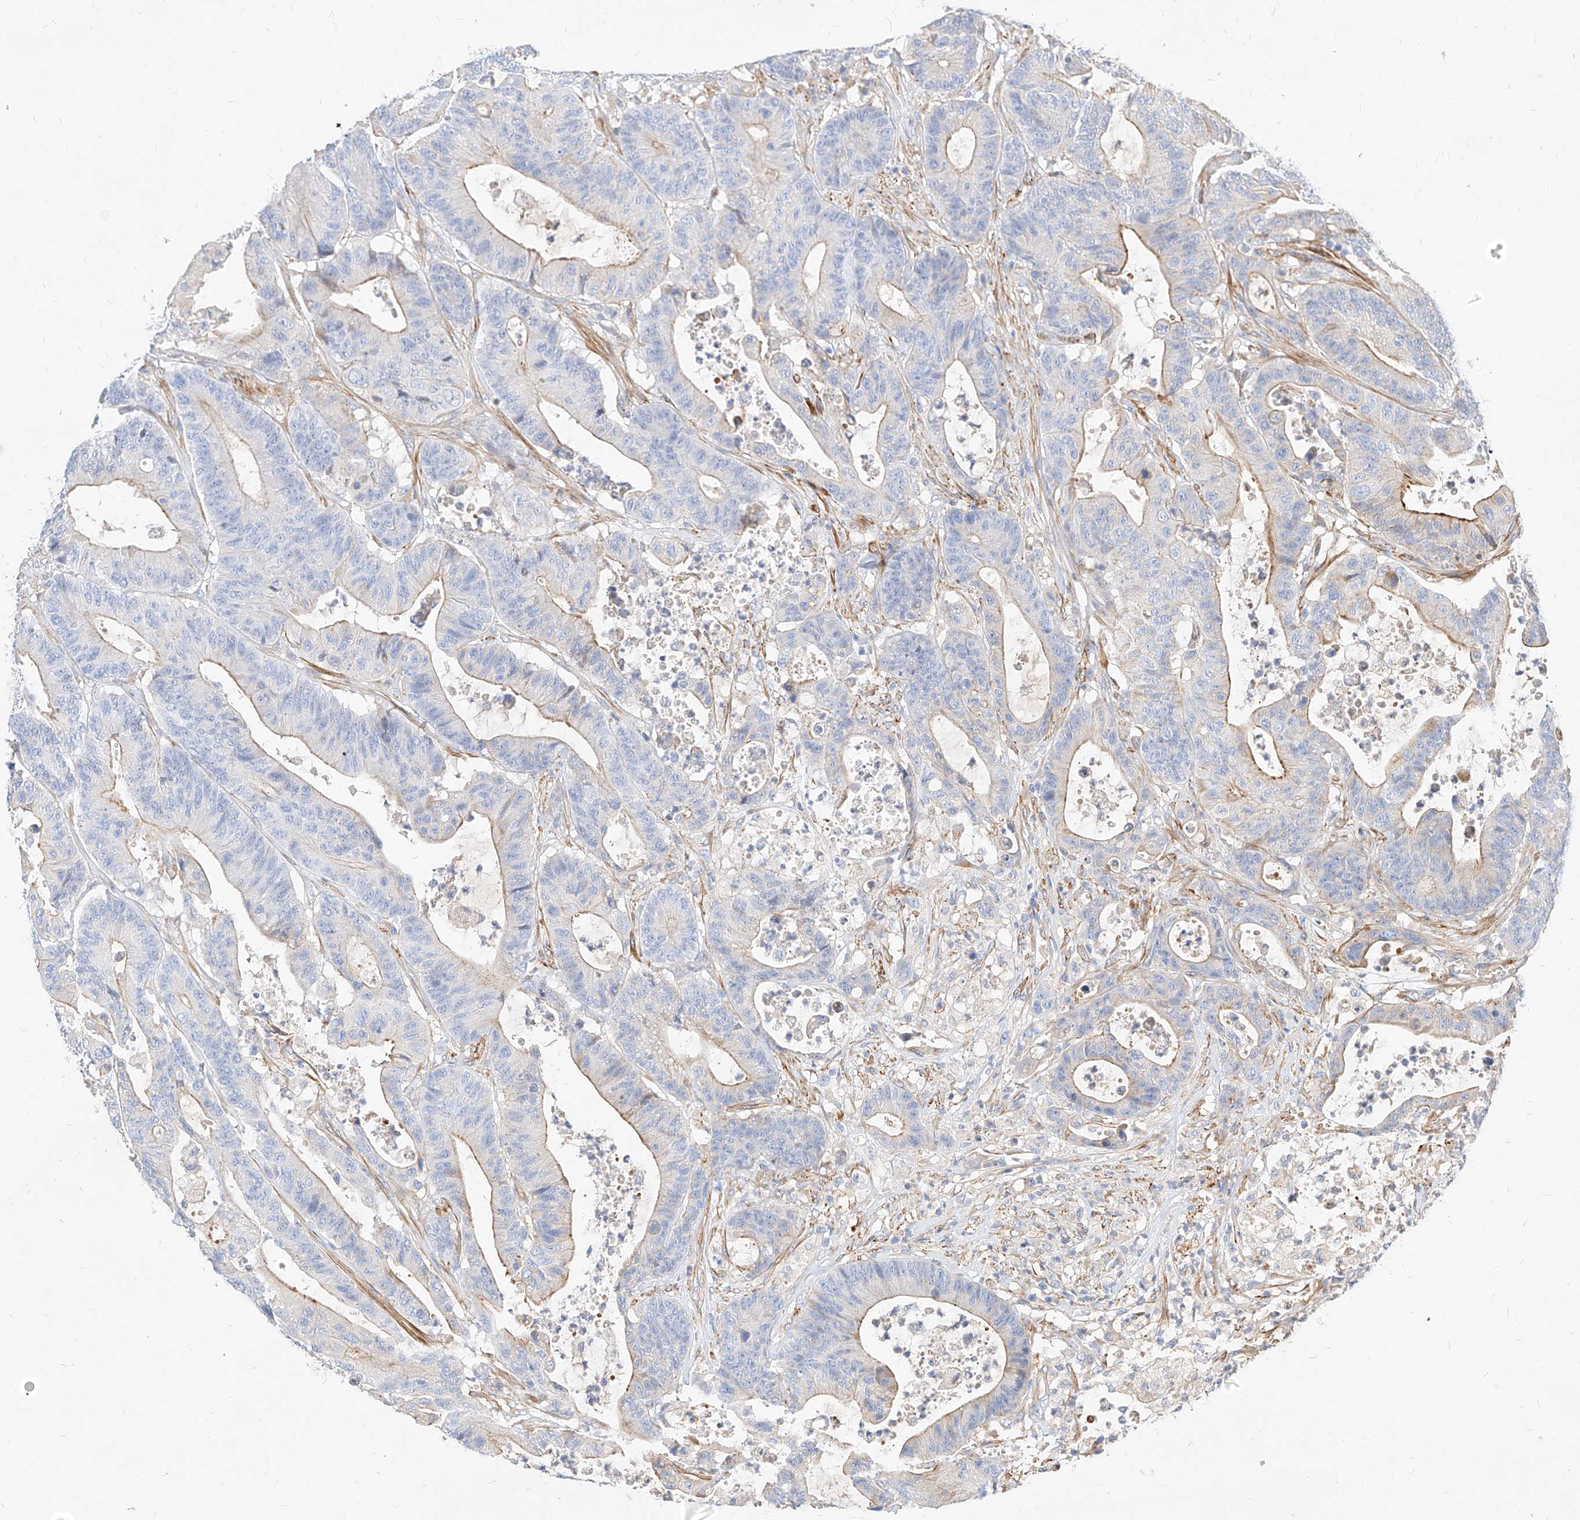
{"staining": {"intensity": "weak", "quantity": "<25%", "location": "cytoplasmic/membranous"}, "tissue": "colorectal cancer", "cell_type": "Tumor cells", "image_type": "cancer", "snomed": [{"axis": "morphology", "description": "Adenocarcinoma, NOS"}, {"axis": "topography", "description": "Colon"}], "caption": "Protein analysis of colorectal cancer (adenocarcinoma) displays no significant staining in tumor cells.", "gene": "KCNH5", "patient": {"sex": "female", "age": 84}}